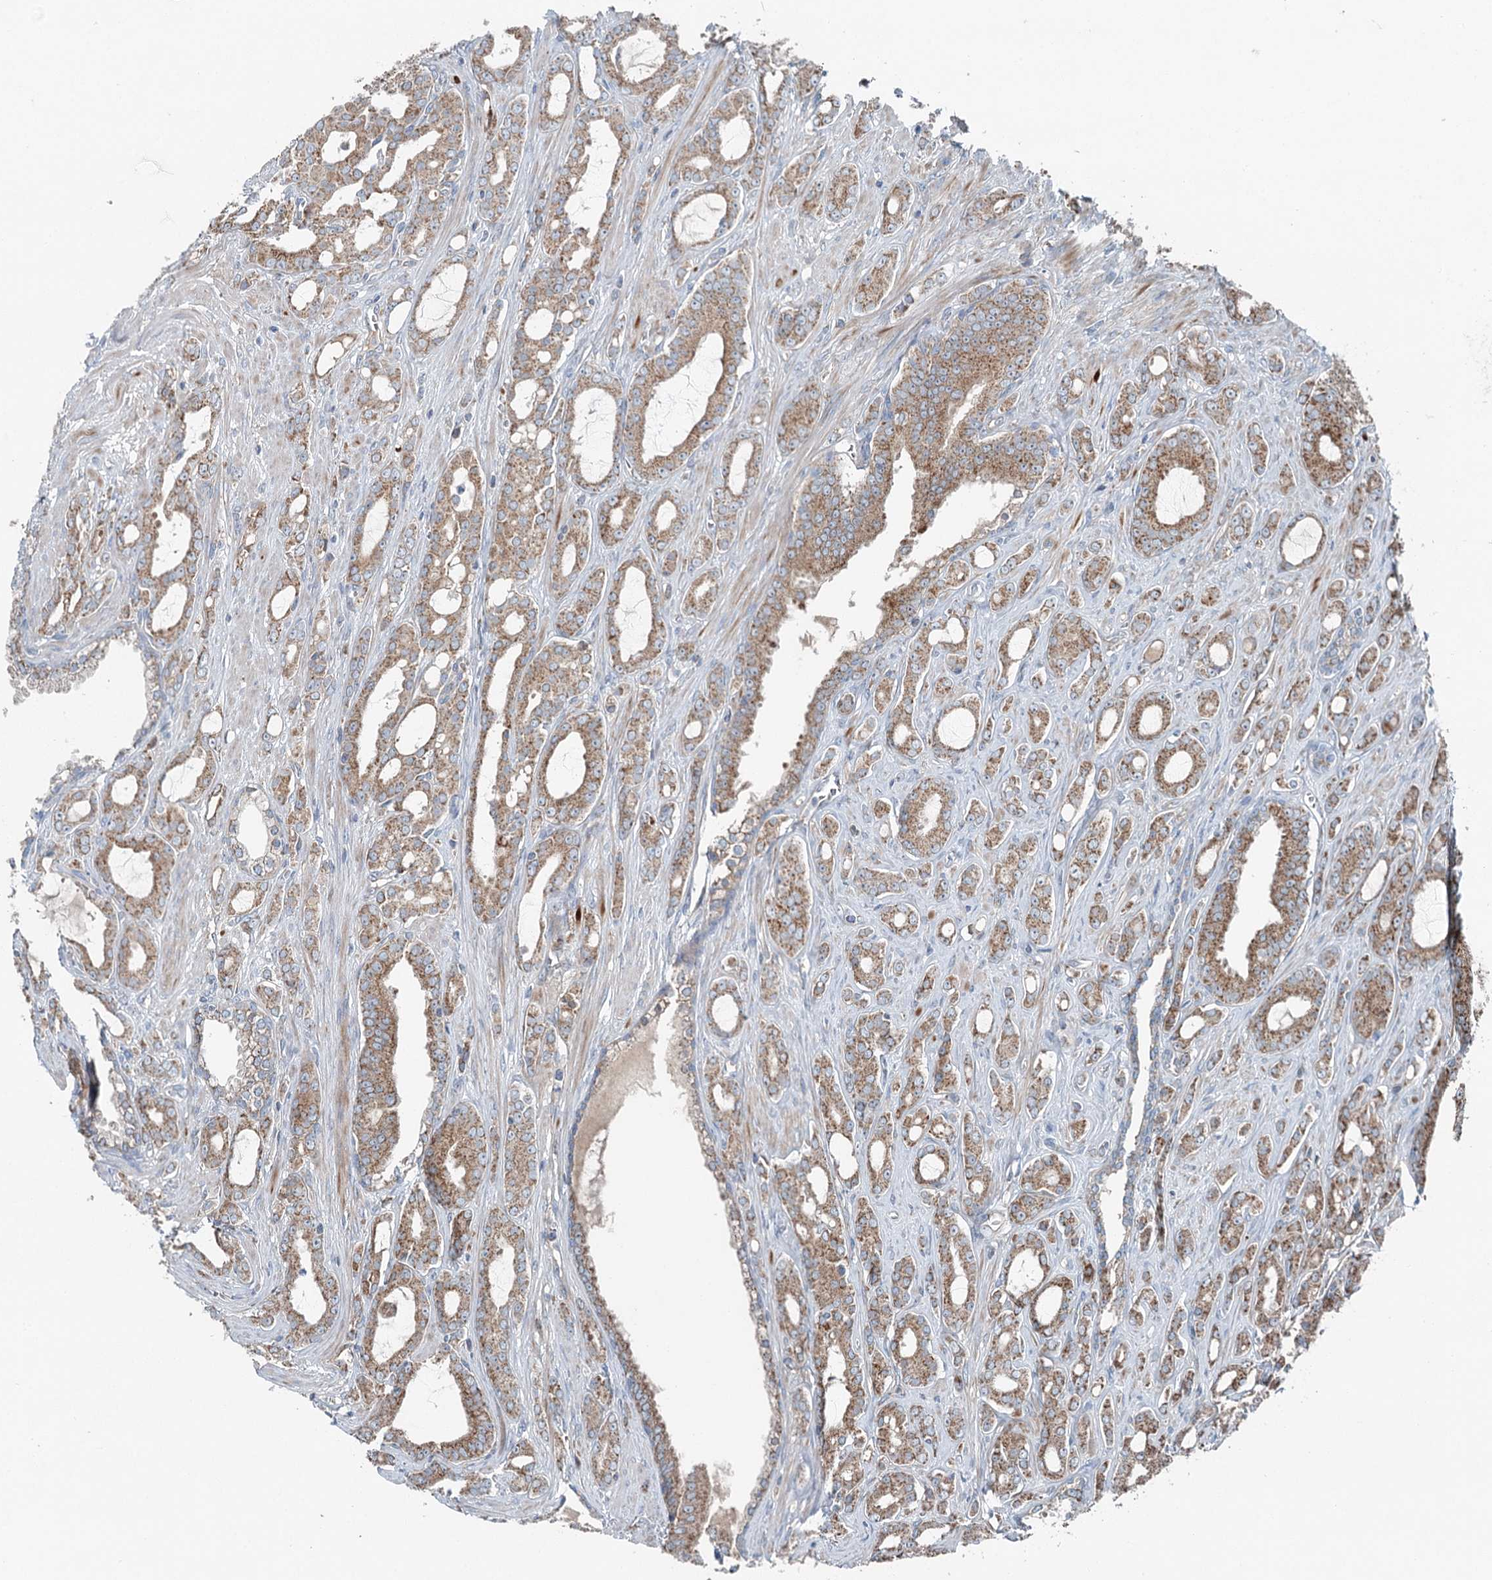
{"staining": {"intensity": "moderate", "quantity": ">75%", "location": "cytoplasmic/membranous"}, "tissue": "prostate cancer", "cell_type": "Tumor cells", "image_type": "cancer", "snomed": [{"axis": "morphology", "description": "Adenocarcinoma, High grade"}, {"axis": "topography", "description": "Prostate"}], "caption": "Adenocarcinoma (high-grade) (prostate) tissue displays moderate cytoplasmic/membranous positivity in approximately >75% of tumor cells Nuclei are stained in blue.", "gene": "CHCHD5", "patient": {"sex": "male", "age": 72}}